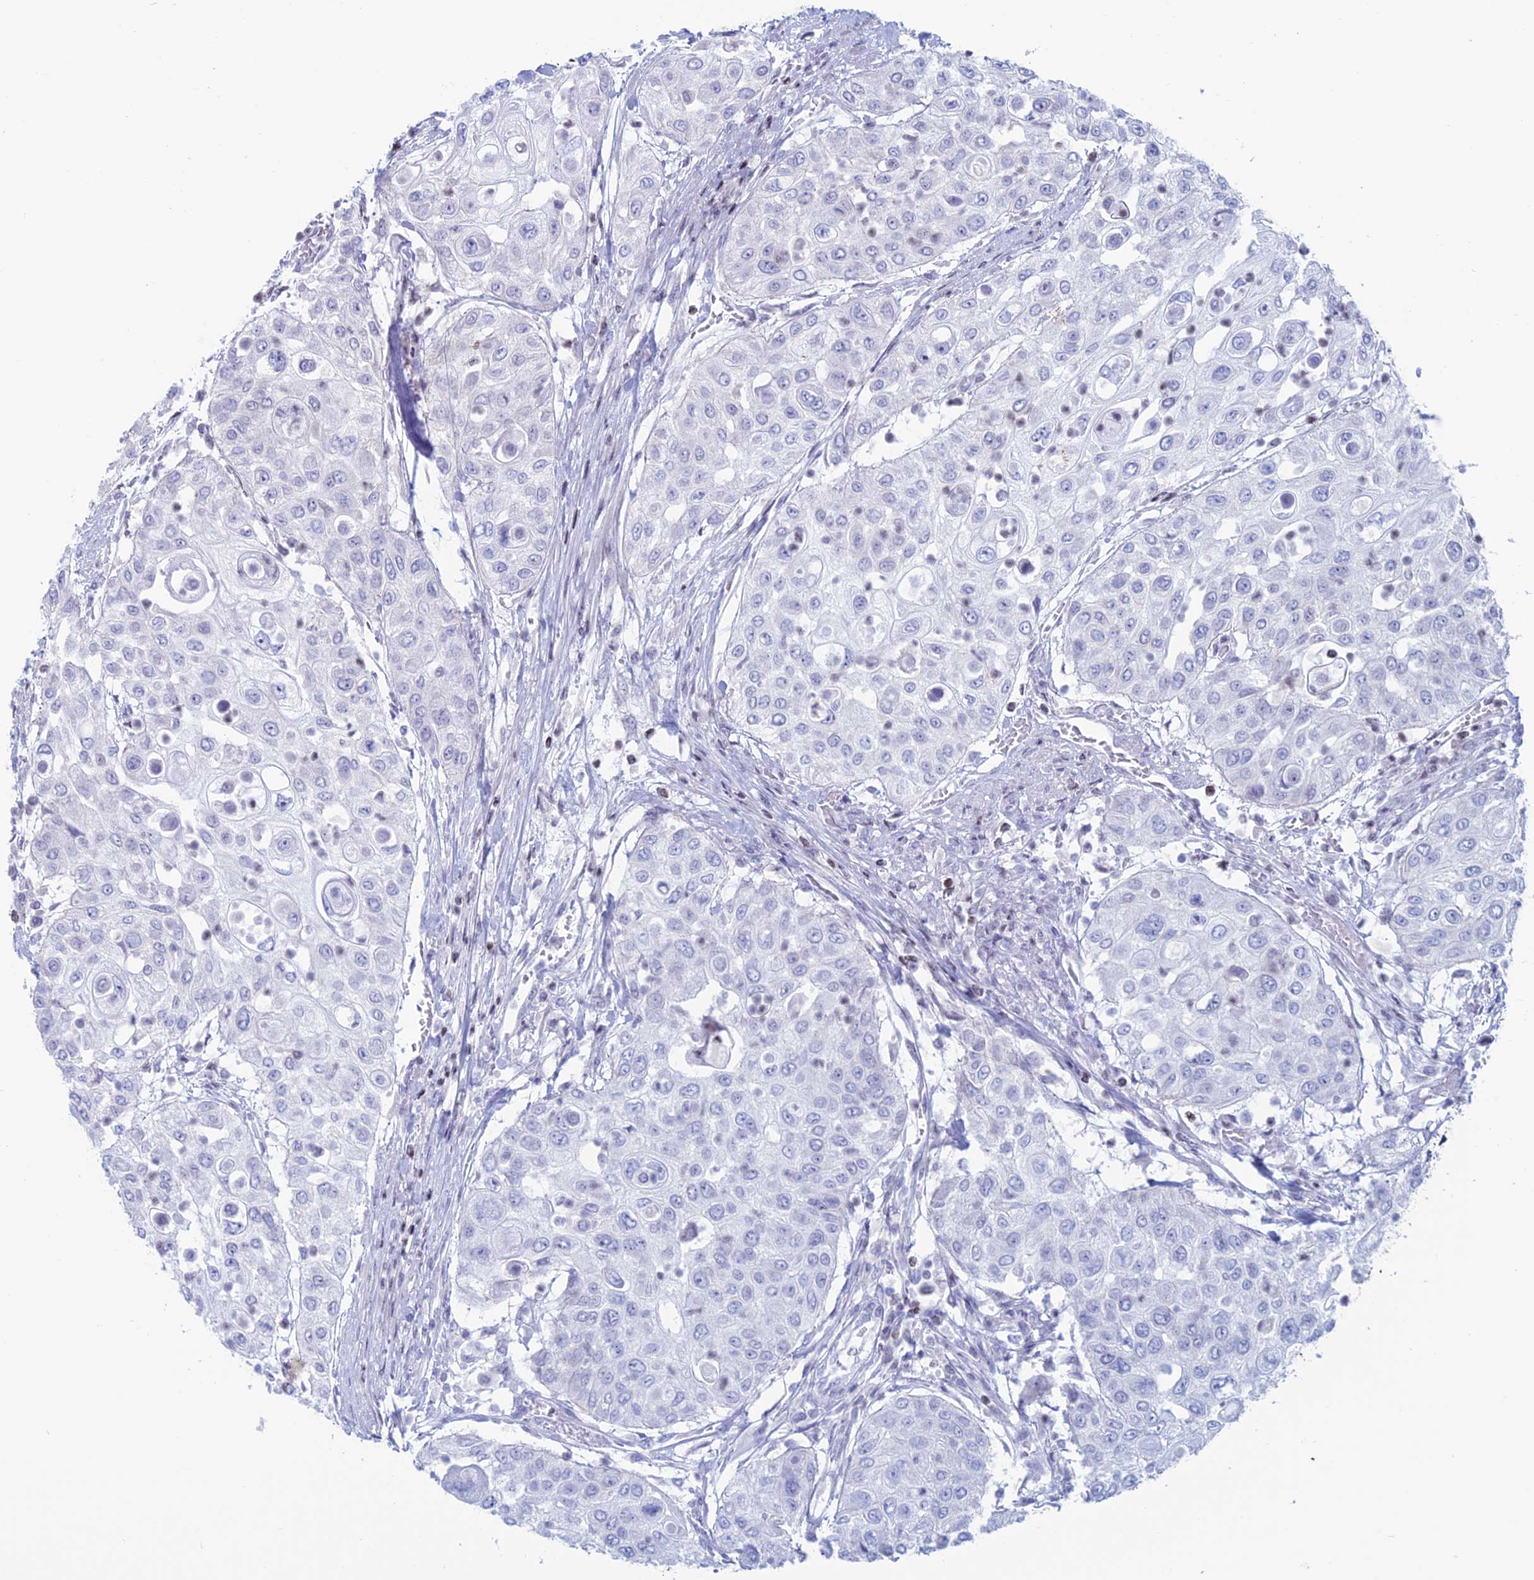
{"staining": {"intensity": "negative", "quantity": "none", "location": "none"}, "tissue": "urothelial cancer", "cell_type": "Tumor cells", "image_type": "cancer", "snomed": [{"axis": "morphology", "description": "Urothelial carcinoma, High grade"}, {"axis": "topography", "description": "Urinary bladder"}], "caption": "There is no significant positivity in tumor cells of urothelial cancer. (DAB immunohistochemistry (IHC) with hematoxylin counter stain).", "gene": "CERS6", "patient": {"sex": "female", "age": 79}}